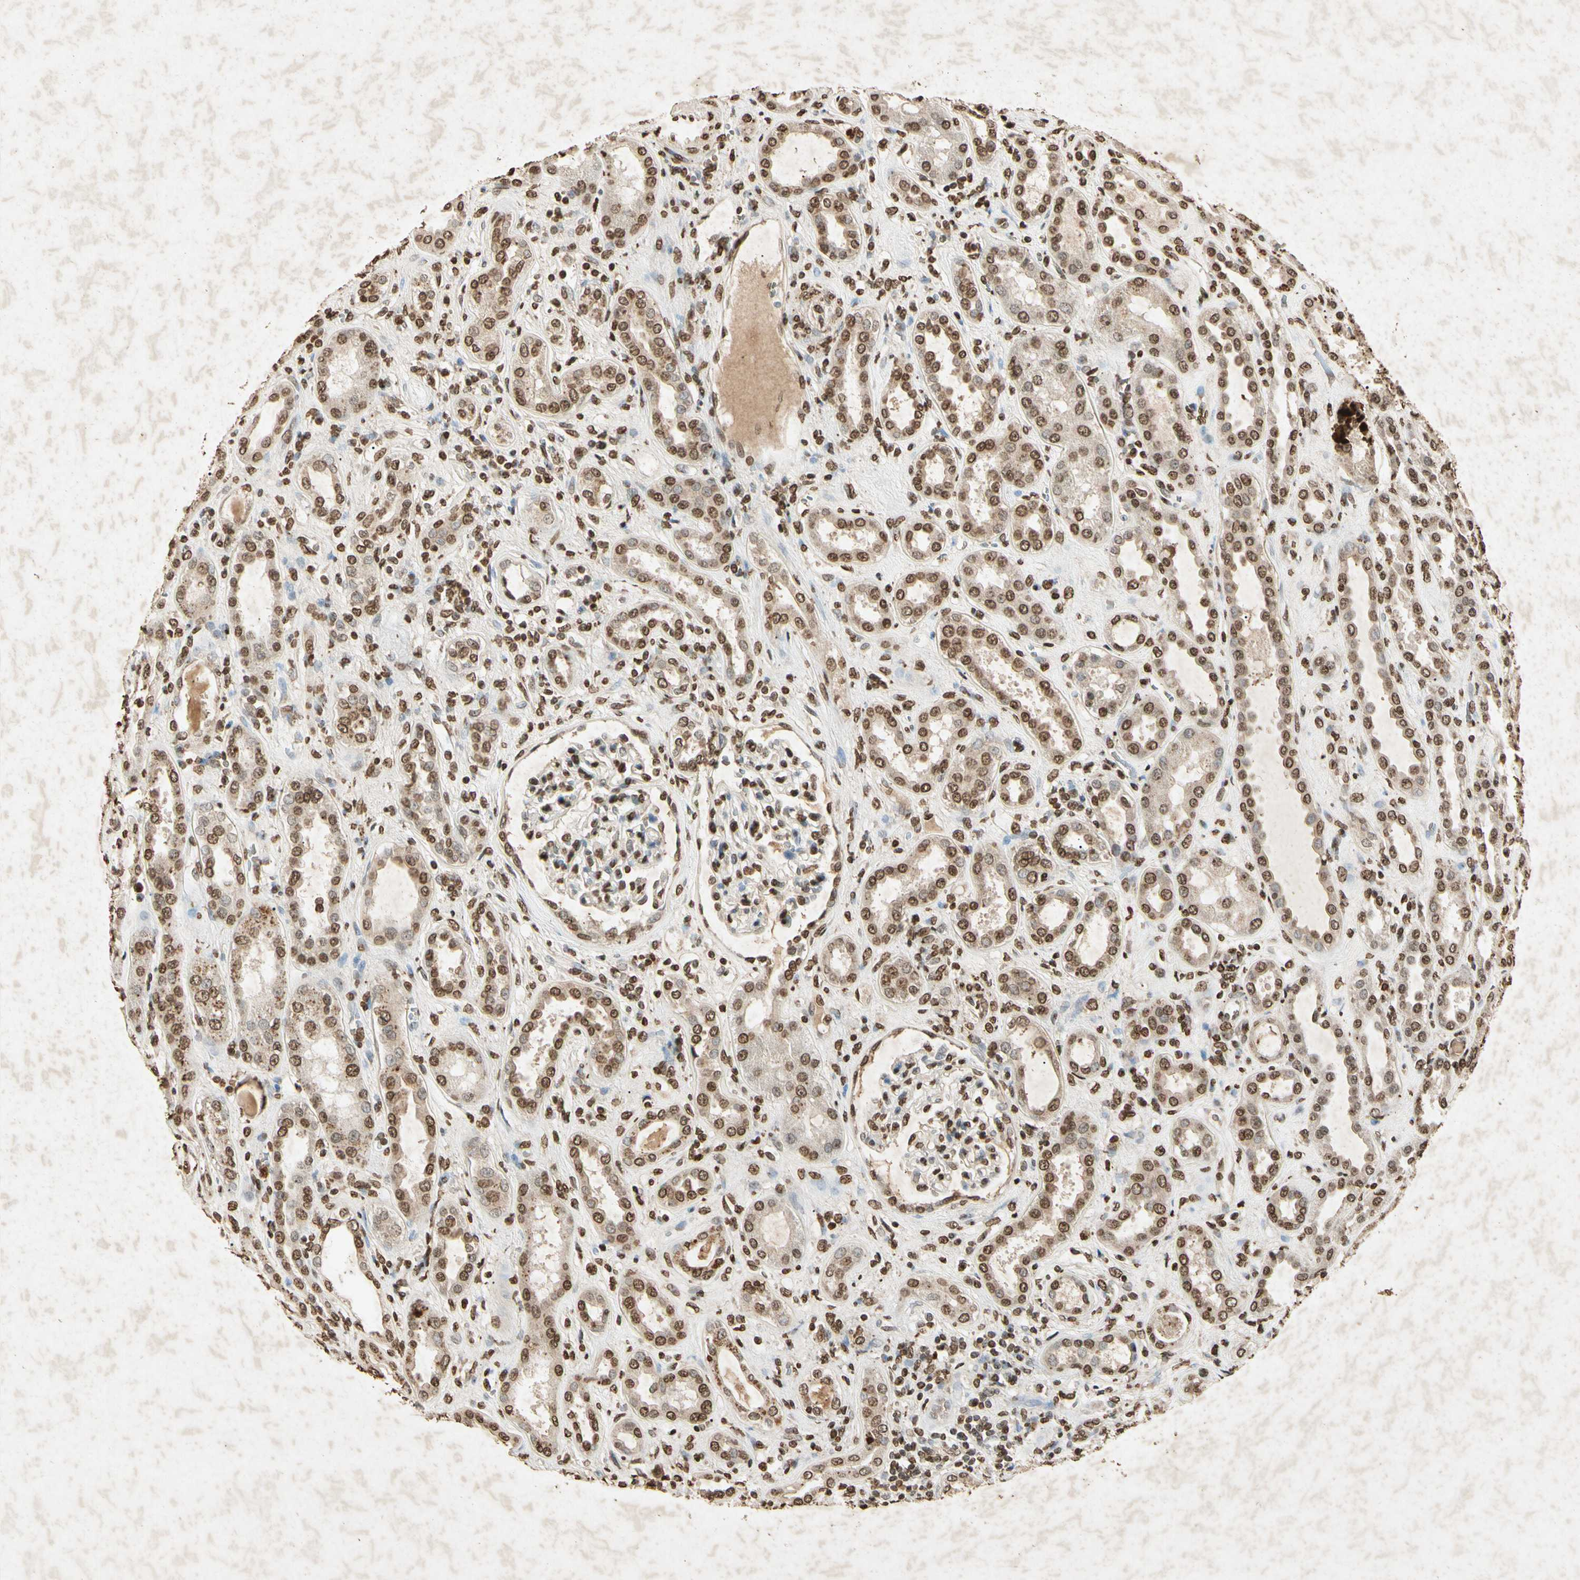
{"staining": {"intensity": "moderate", "quantity": "<25%", "location": "nuclear"}, "tissue": "kidney", "cell_type": "Cells in glomeruli", "image_type": "normal", "snomed": [{"axis": "morphology", "description": "Normal tissue, NOS"}, {"axis": "topography", "description": "Kidney"}], "caption": "Immunohistochemistry of unremarkable human kidney exhibits low levels of moderate nuclear expression in about <25% of cells in glomeruli. (Brightfield microscopy of DAB IHC at high magnification).", "gene": "MSRB1", "patient": {"sex": "male", "age": 59}}